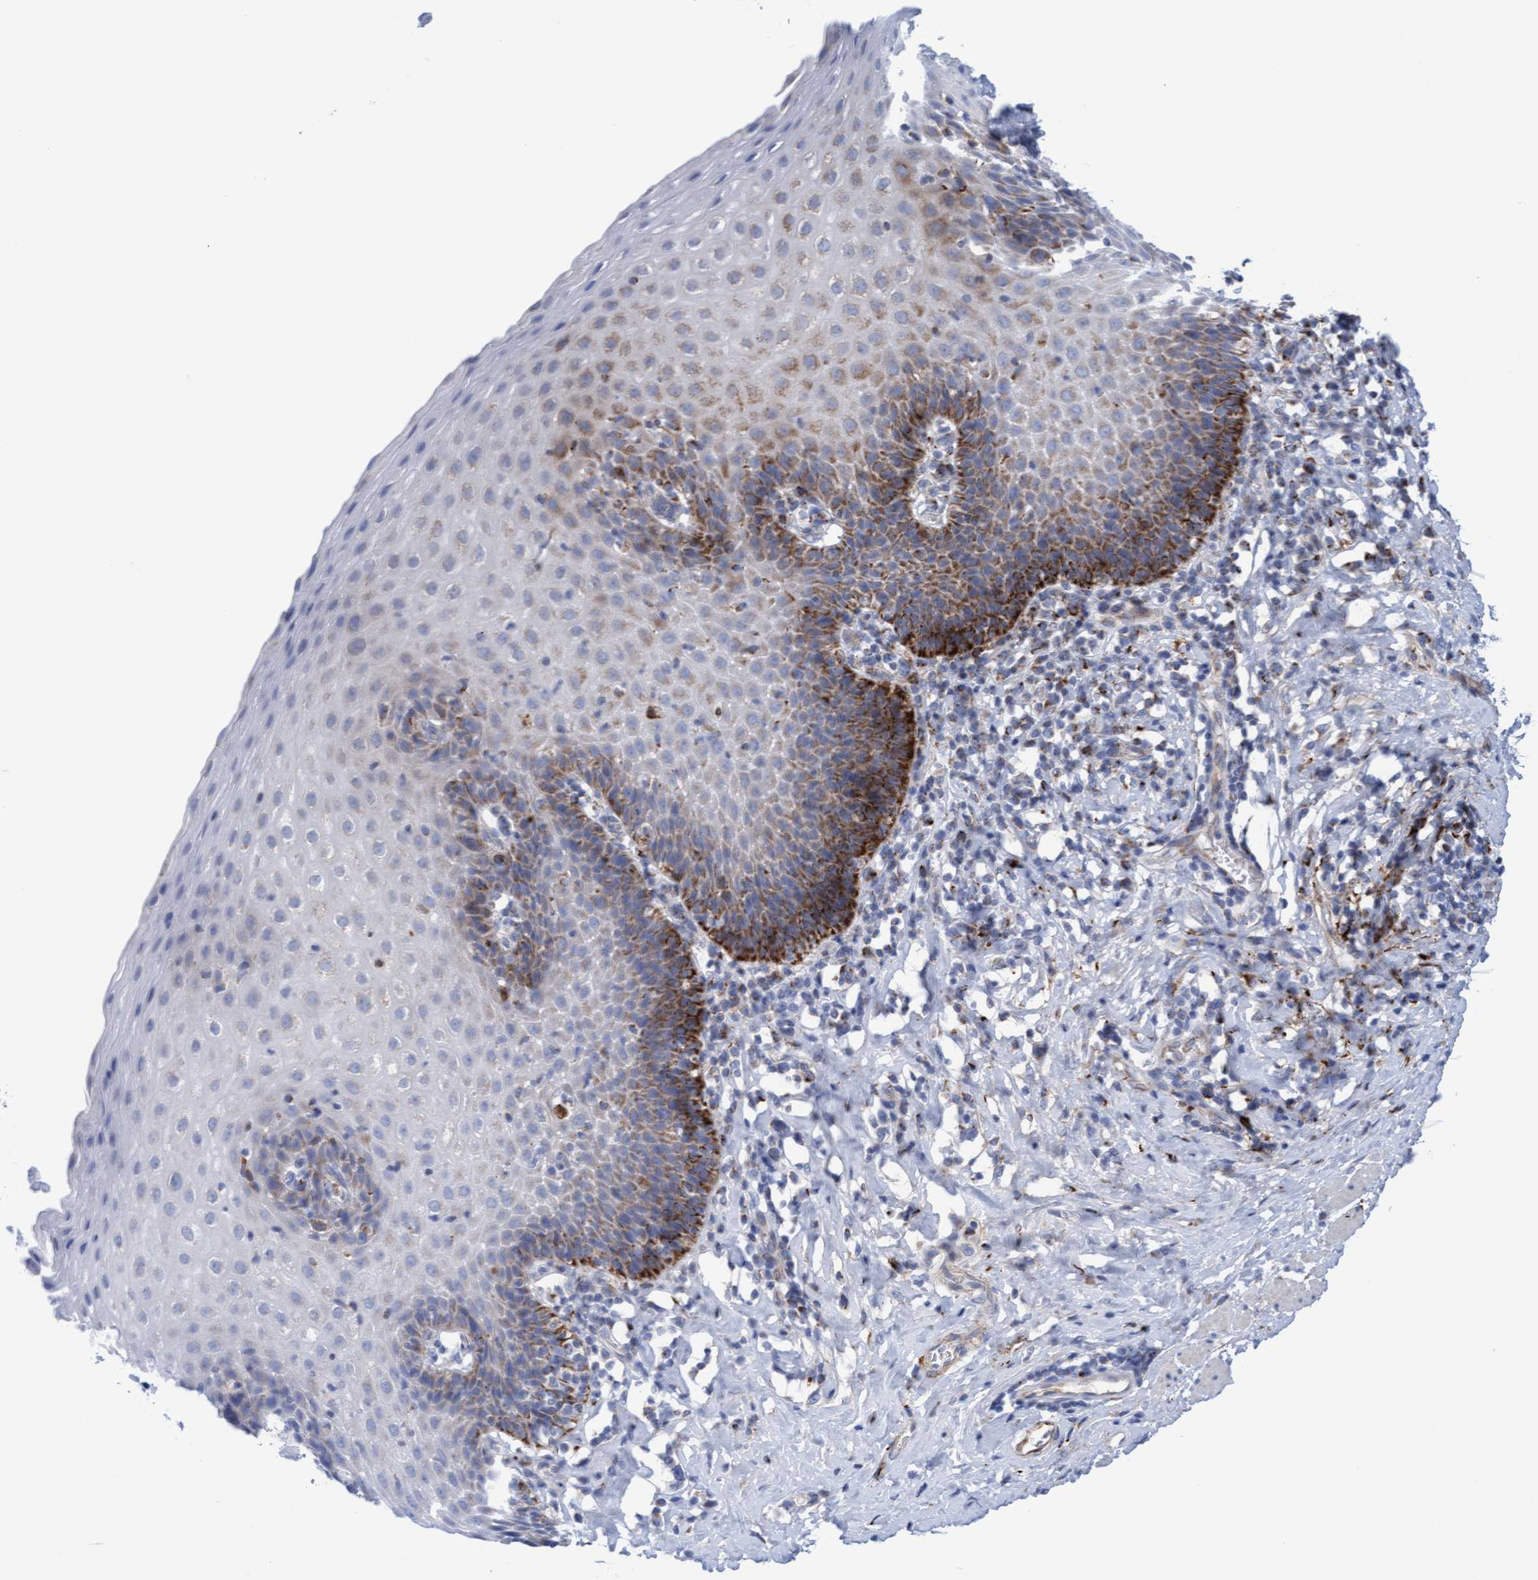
{"staining": {"intensity": "strong", "quantity": "<25%", "location": "cytoplasmic/membranous"}, "tissue": "esophagus", "cell_type": "Squamous epithelial cells", "image_type": "normal", "snomed": [{"axis": "morphology", "description": "Normal tissue, NOS"}, {"axis": "topography", "description": "Esophagus"}], "caption": "Strong cytoplasmic/membranous protein staining is appreciated in approximately <25% of squamous epithelial cells in esophagus.", "gene": "GGTA1", "patient": {"sex": "female", "age": 61}}